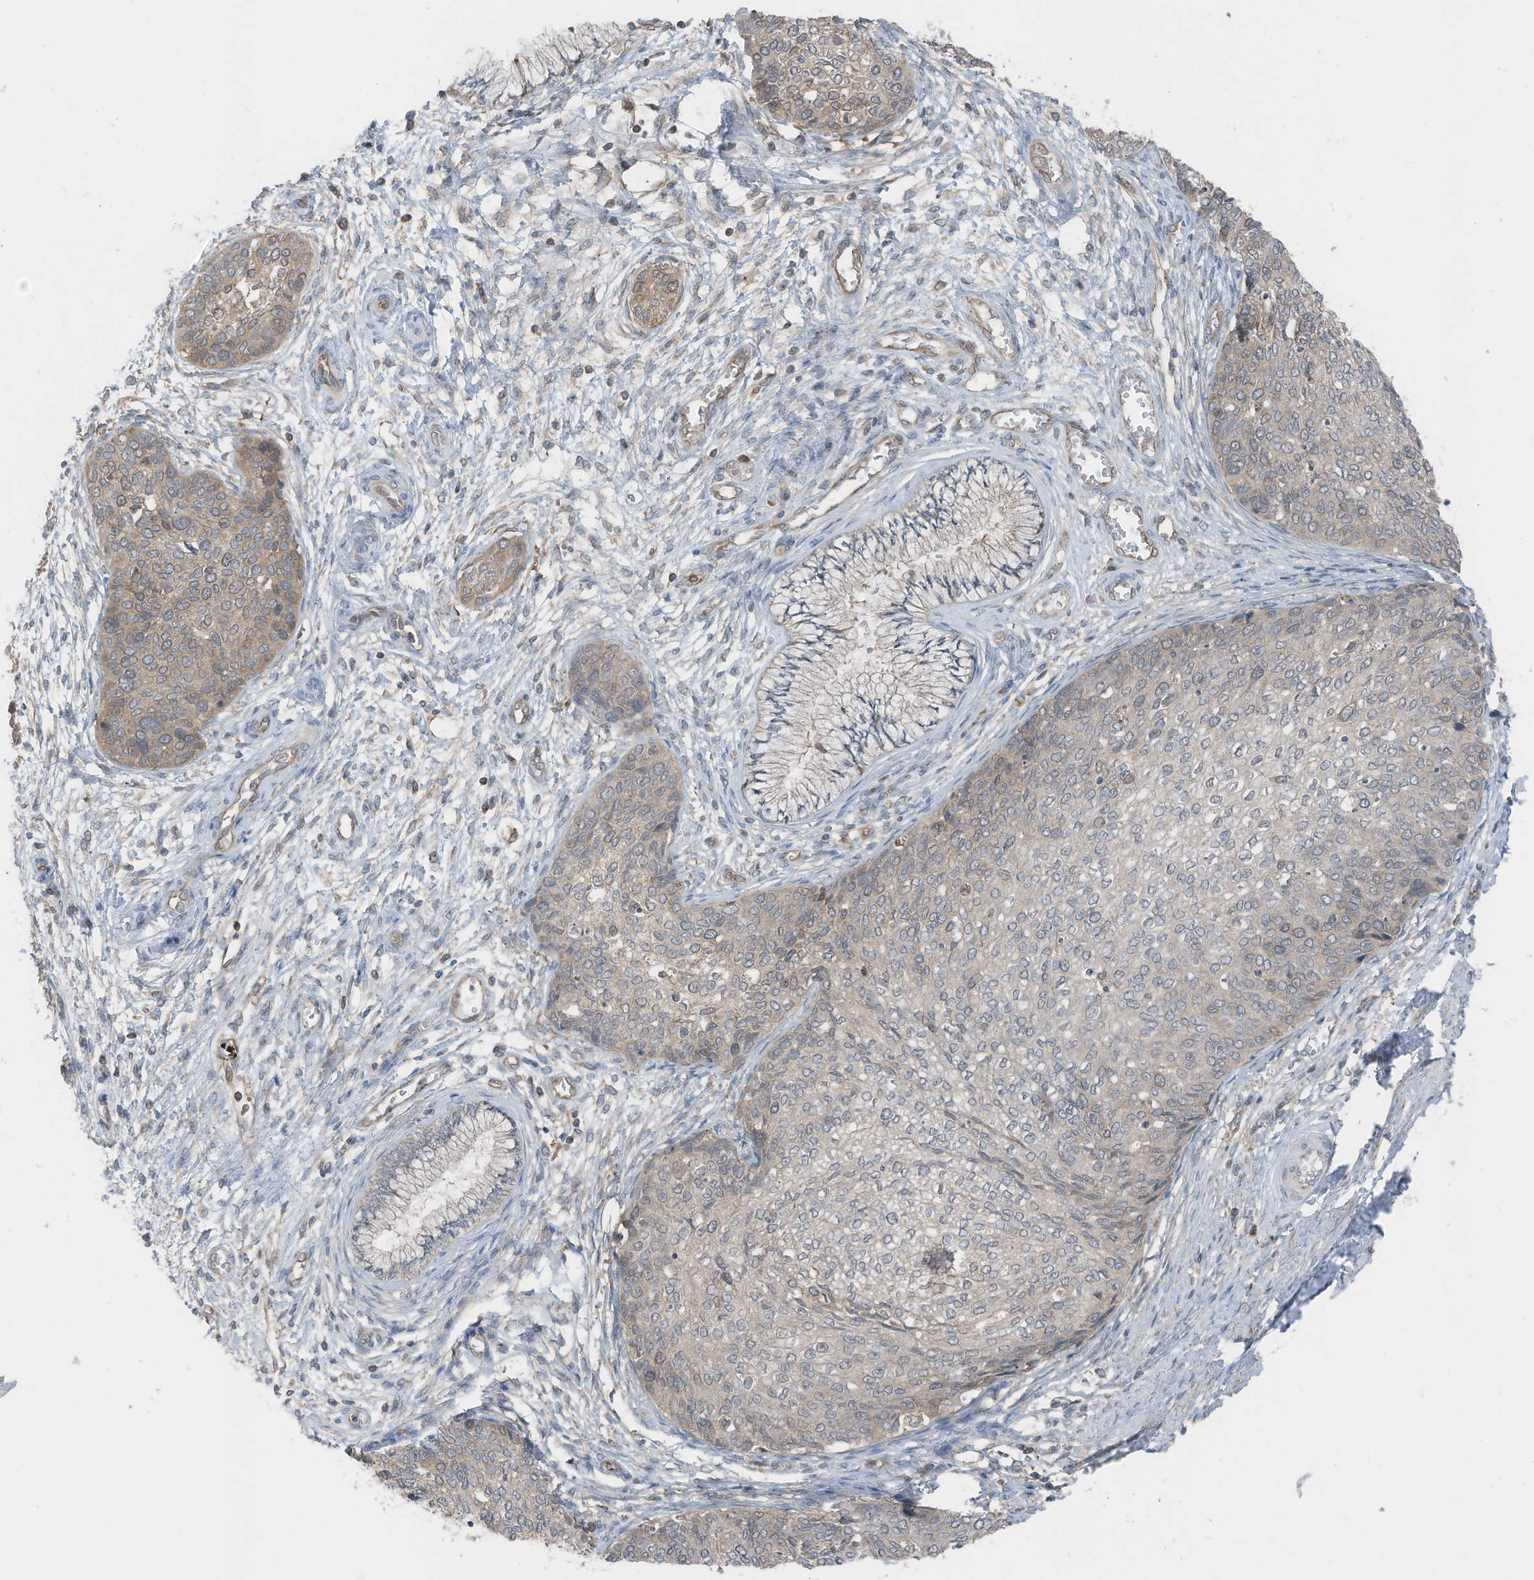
{"staining": {"intensity": "moderate", "quantity": "25%-75%", "location": "cytoplasmic/membranous"}, "tissue": "cervical cancer", "cell_type": "Tumor cells", "image_type": "cancer", "snomed": [{"axis": "morphology", "description": "Squamous cell carcinoma, NOS"}, {"axis": "topography", "description": "Cervix"}], "caption": "Approximately 25%-75% of tumor cells in cervical squamous cell carcinoma display moderate cytoplasmic/membranous protein staining as visualized by brown immunohistochemical staining.", "gene": "TXNDC9", "patient": {"sex": "female", "age": 37}}